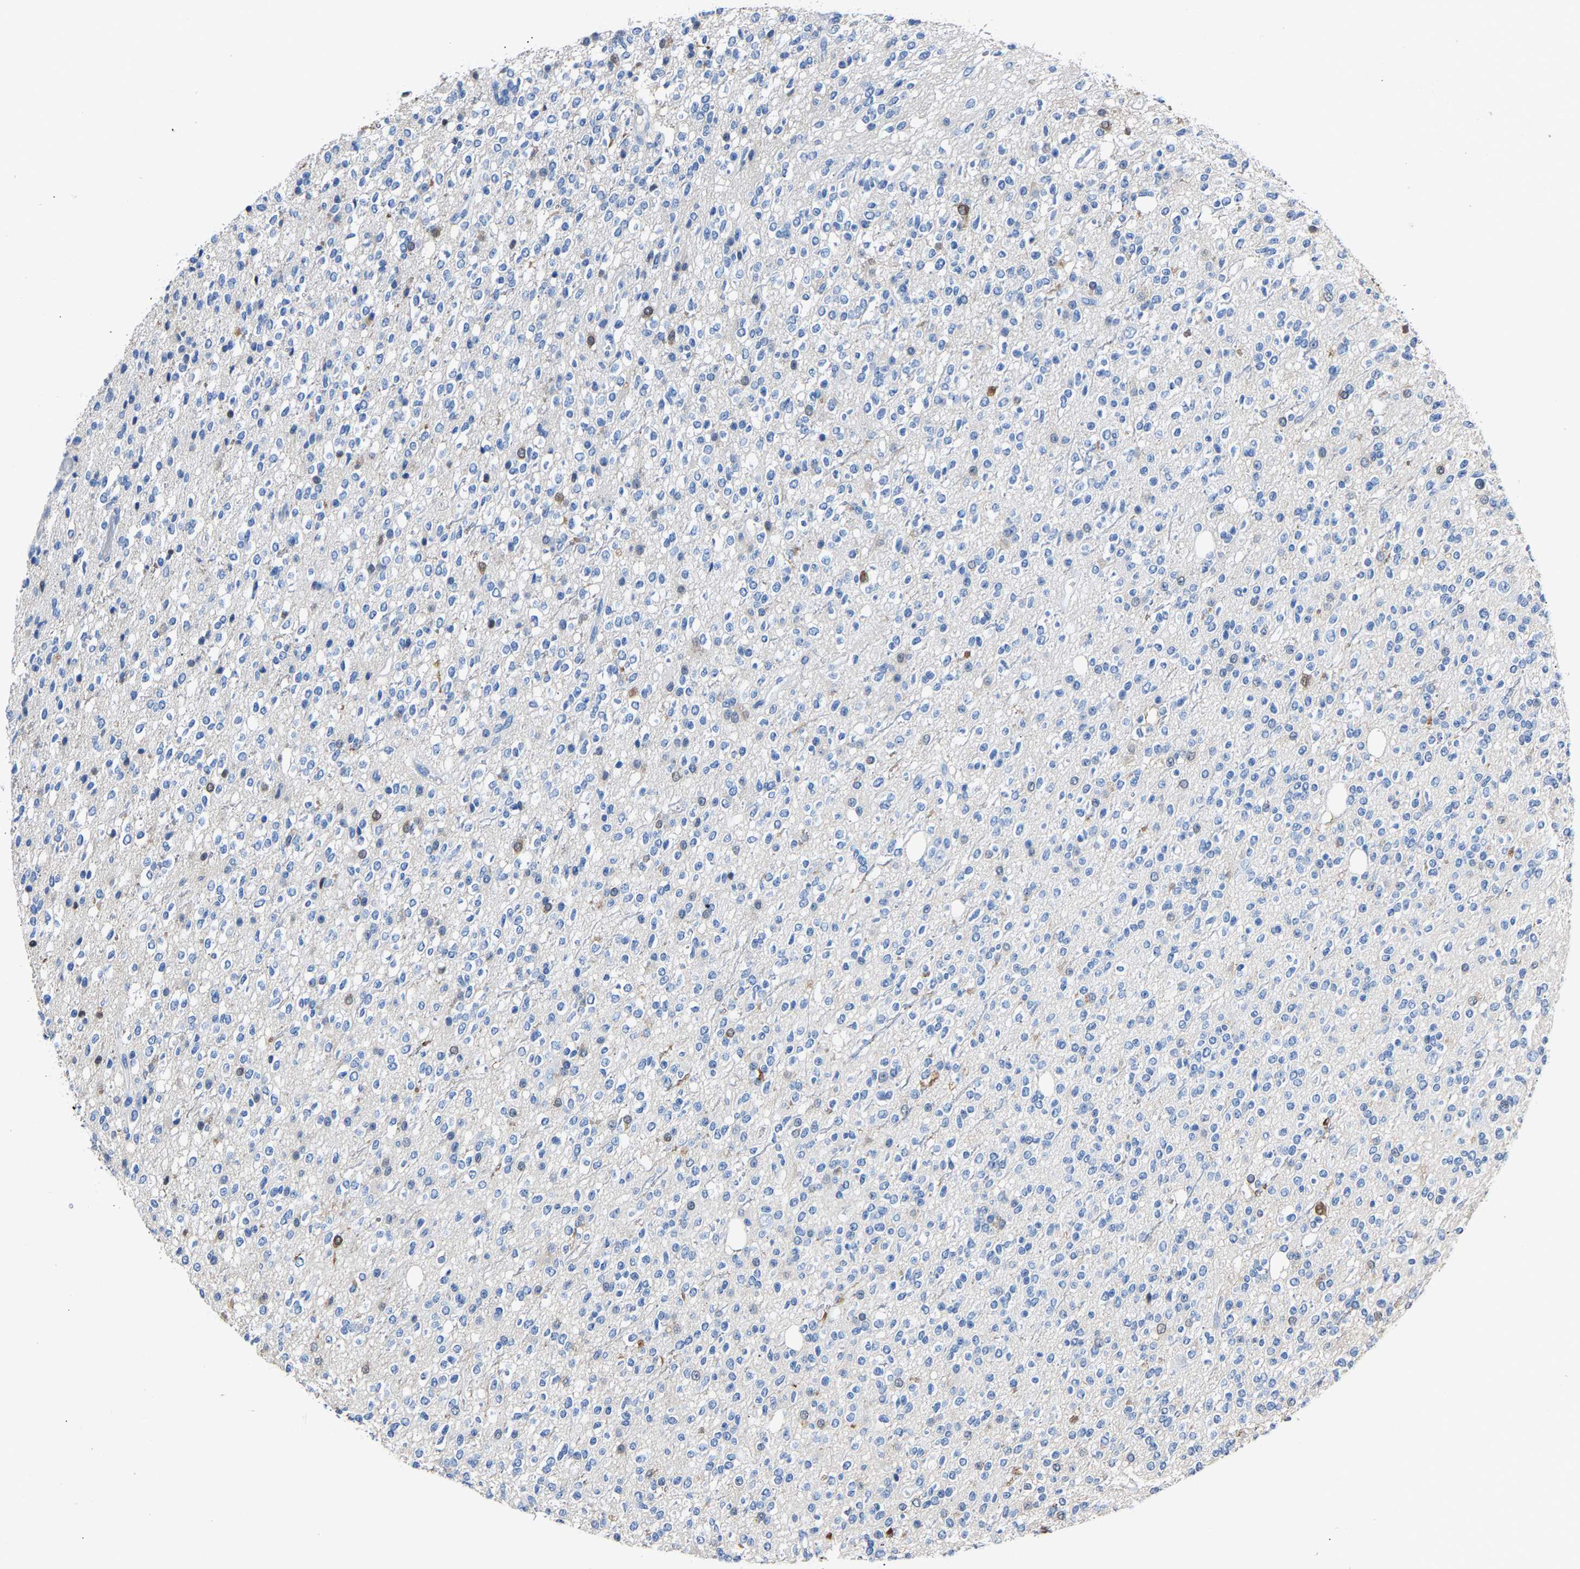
{"staining": {"intensity": "moderate", "quantity": "<25%", "location": "cytoplasmic/membranous"}, "tissue": "glioma", "cell_type": "Tumor cells", "image_type": "cancer", "snomed": [{"axis": "morphology", "description": "Glioma, malignant, High grade"}, {"axis": "topography", "description": "Brain"}], "caption": "An image of glioma stained for a protein demonstrates moderate cytoplasmic/membranous brown staining in tumor cells.", "gene": "S100P", "patient": {"sex": "male", "age": 34}}